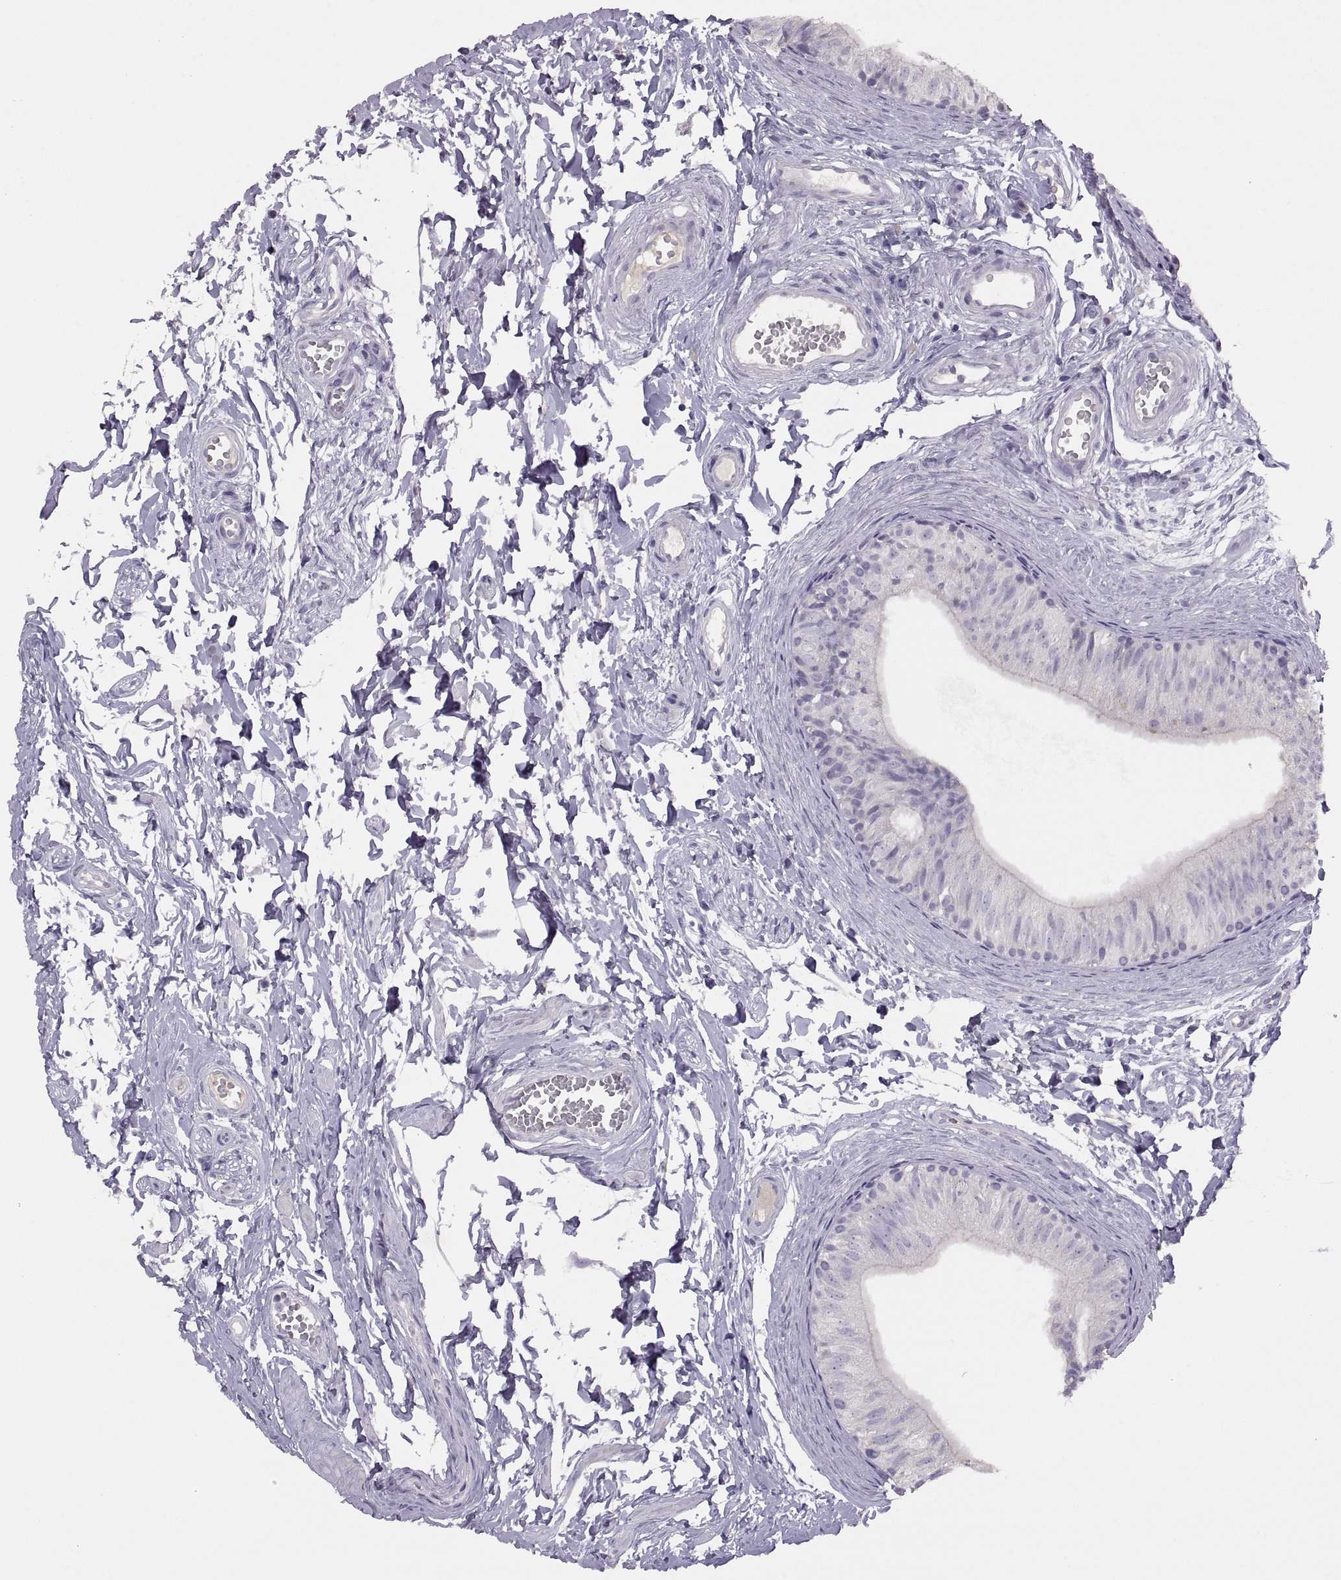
{"staining": {"intensity": "negative", "quantity": "none", "location": "none"}, "tissue": "epididymis", "cell_type": "Glandular cells", "image_type": "normal", "snomed": [{"axis": "morphology", "description": "Normal tissue, NOS"}, {"axis": "topography", "description": "Epididymis"}], "caption": "Immunohistochemistry of unremarkable epididymis exhibits no expression in glandular cells.", "gene": "TBX19", "patient": {"sex": "male", "age": 22}}